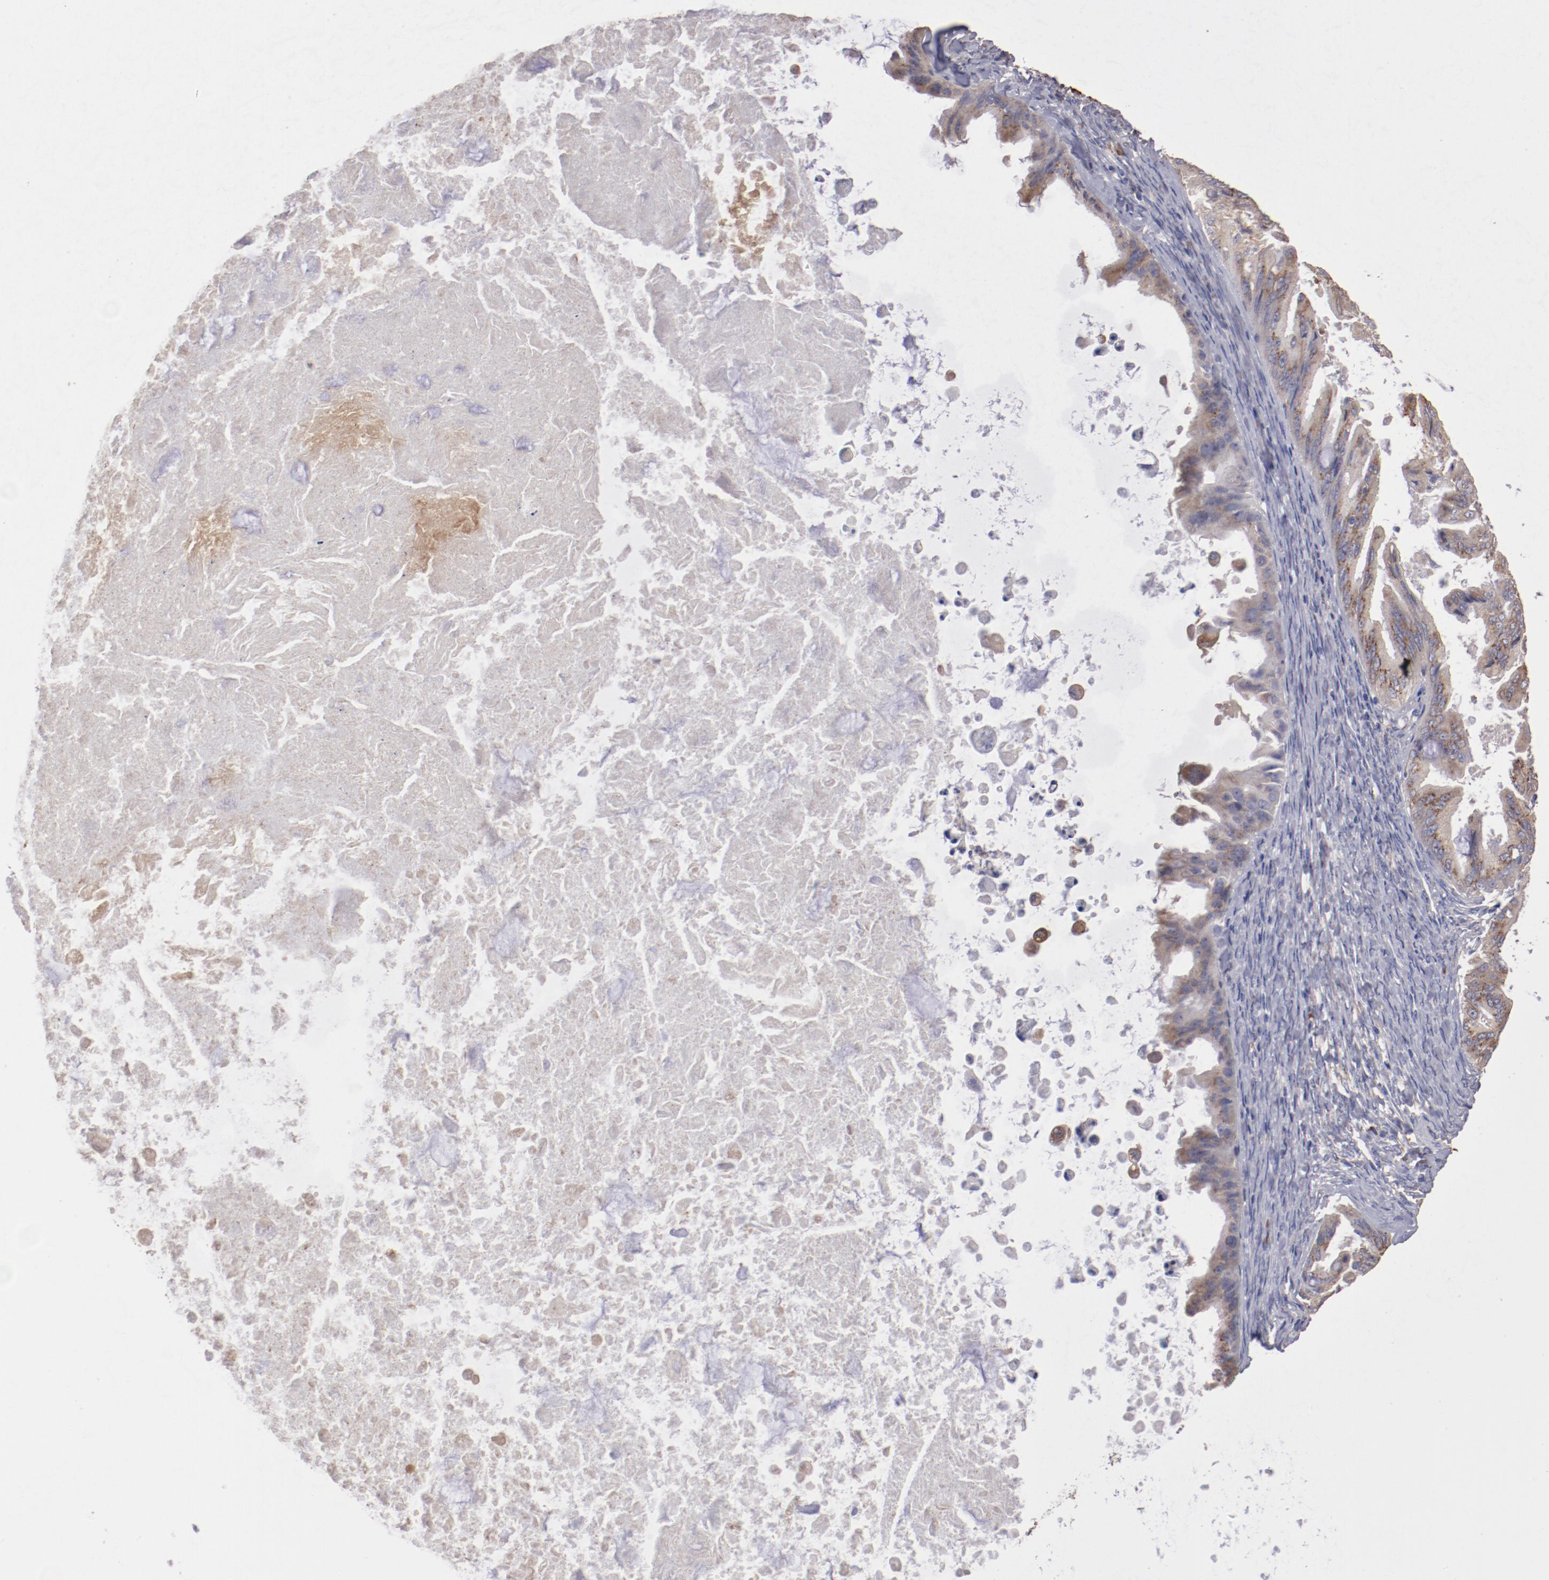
{"staining": {"intensity": "moderate", "quantity": "25%-75%", "location": "cytoplasmic/membranous"}, "tissue": "ovarian cancer", "cell_type": "Tumor cells", "image_type": "cancer", "snomed": [{"axis": "morphology", "description": "Cystadenocarcinoma, mucinous, NOS"}, {"axis": "topography", "description": "Ovary"}], "caption": "An image of human ovarian cancer (mucinous cystadenocarcinoma) stained for a protein demonstrates moderate cytoplasmic/membranous brown staining in tumor cells.", "gene": "NFKBIE", "patient": {"sex": "female", "age": 37}}